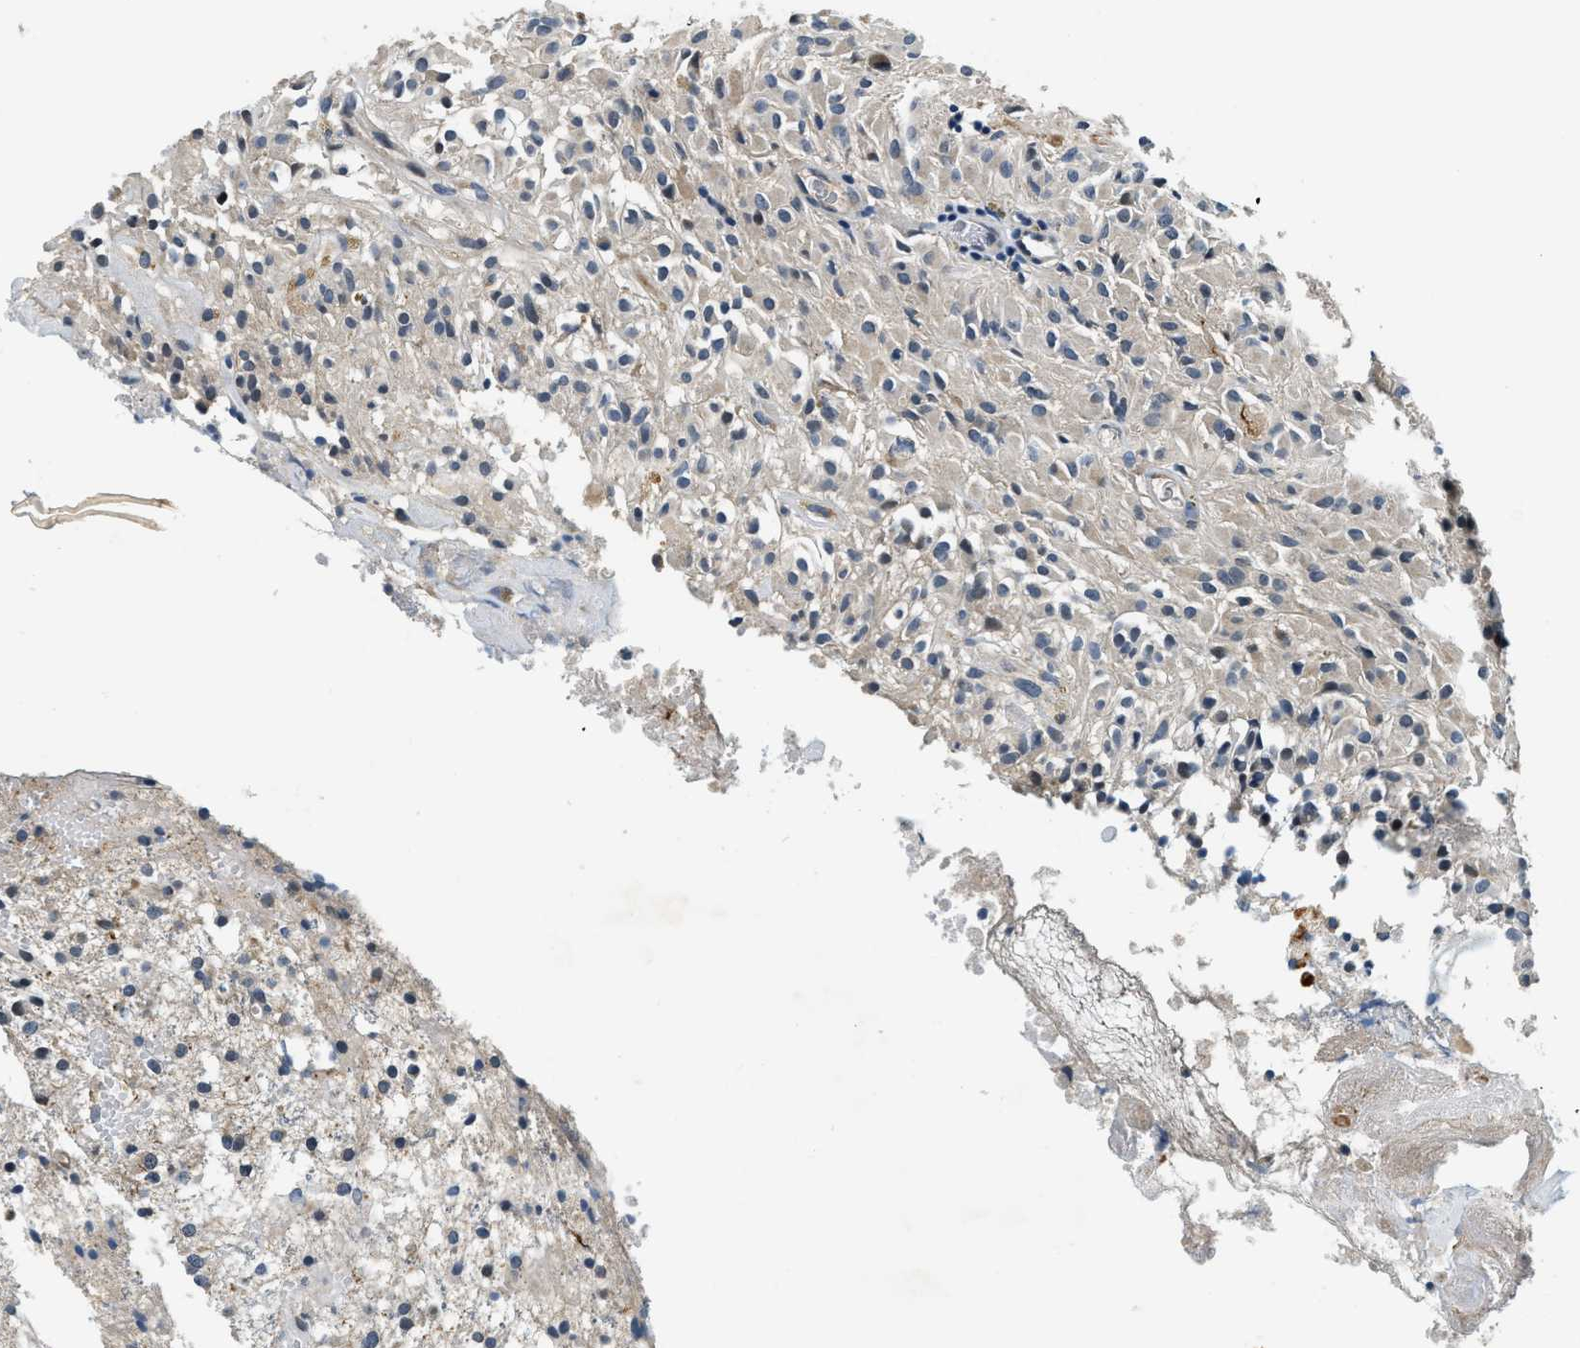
{"staining": {"intensity": "negative", "quantity": "none", "location": "none"}, "tissue": "glioma", "cell_type": "Tumor cells", "image_type": "cancer", "snomed": [{"axis": "morphology", "description": "Glioma, malignant, High grade"}, {"axis": "topography", "description": "Brain"}], "caption": "Photomicrograph shows no protein expression in tumor cells of malignant glioma (high-grade) tissue.", "gene": "YAE1", "patient": {"sex": "female", "age": 59}}